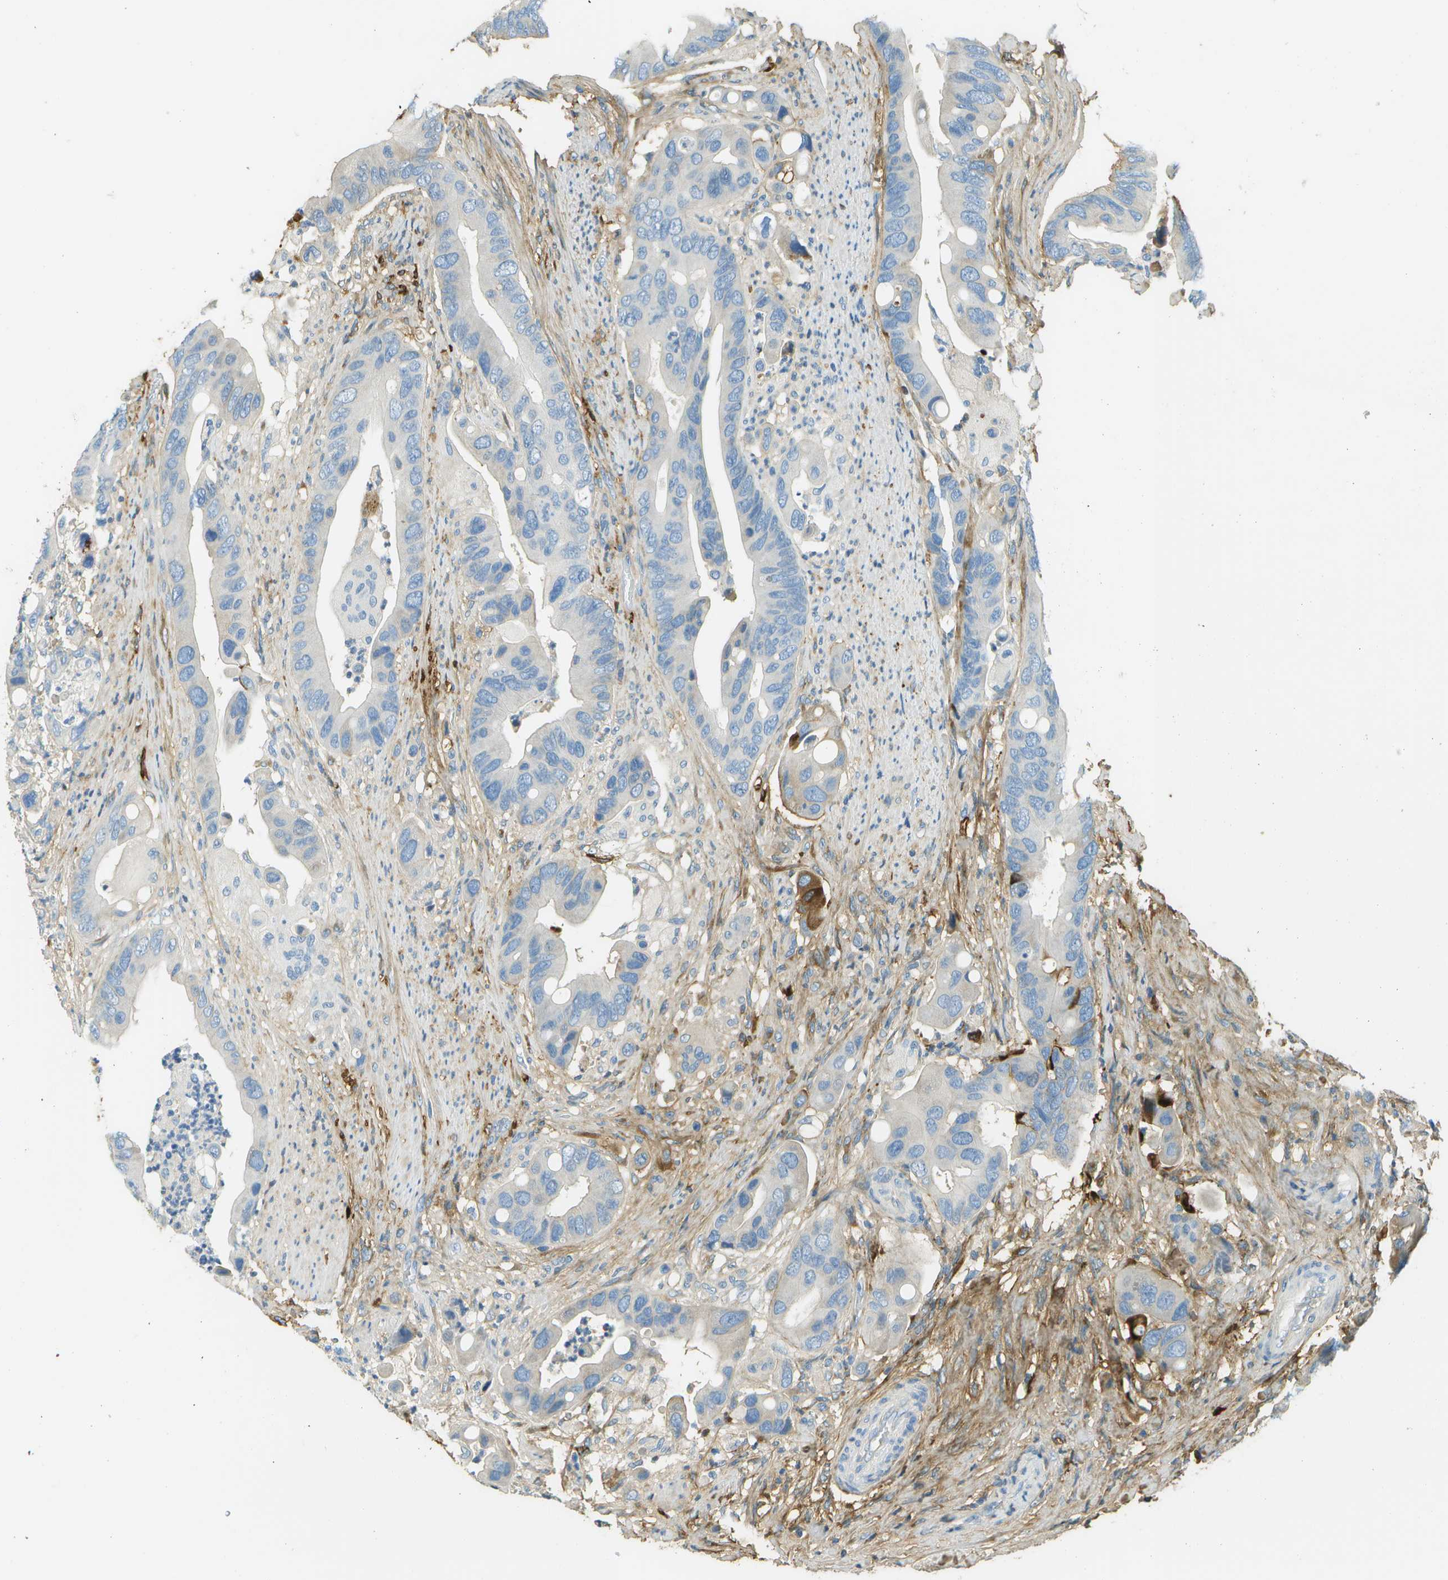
{"staining": {"intensity": "negative", "quantity": "none", "location": "none"}, "tissue": "colorectal cancer", "cell_type": "Tumor cells", "image_type": "cancer", "snomed": [{"axis": "morphology", "description": "Adenocarcinoma, NOS"}, {"axis": "topography", "description": "Rectum"}], "caption": "This is an IHC micrograph of human colorectal adenocarcinoma. There is no expression in tumor cells.", "gene": "DCN", "patient": {"sex": "female", "age": 57}}